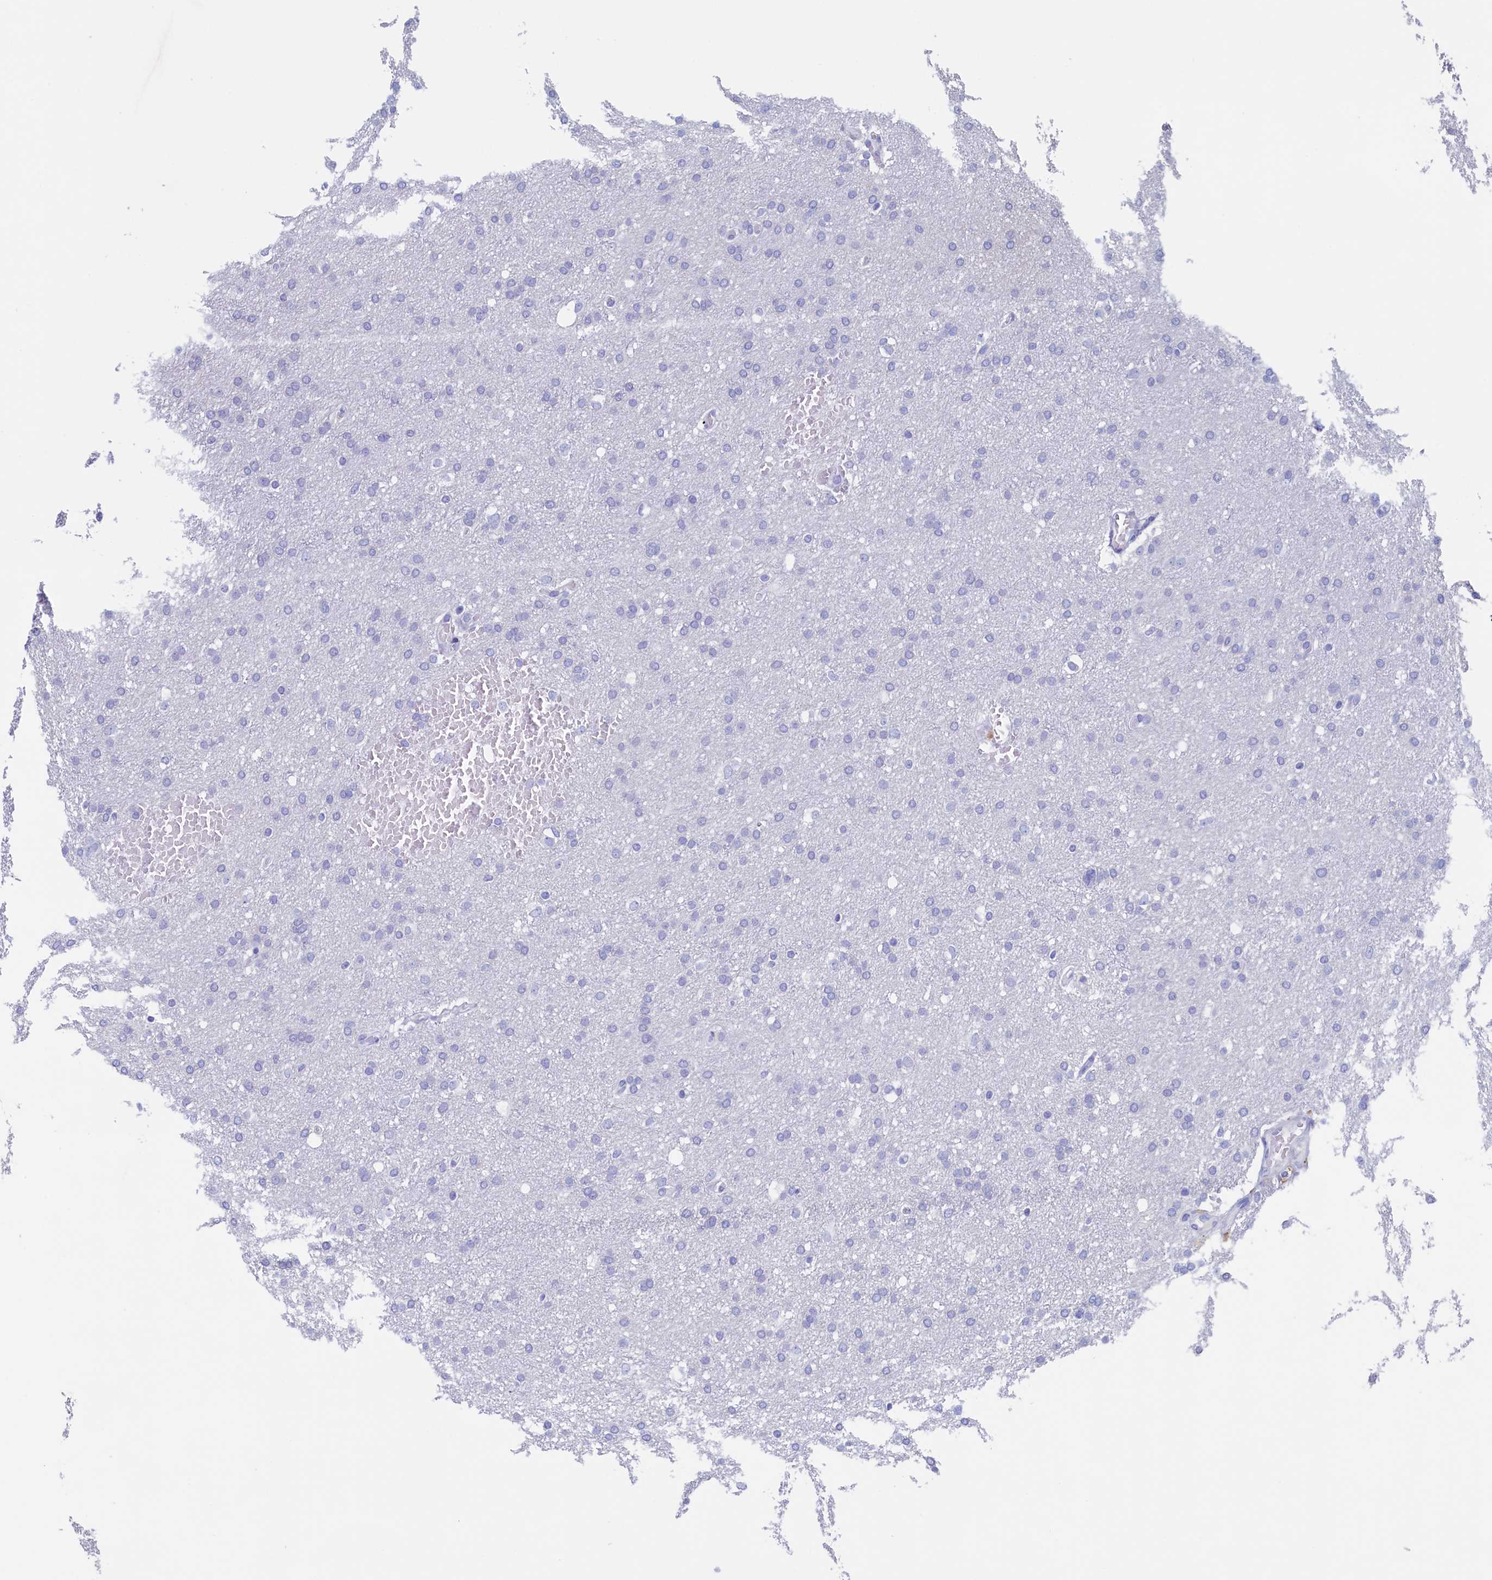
{"staining": {"intensity": "negative", "quantity": "none", "location": "none"}, "tissue": "glioma", "cell_type": "Tumor cells", "image_type": "cancer", "snomed": [{"axis": "morphology", "description": "Glioma, malignant, High grade"}, {"axis": "topography", "description": "Cerebral cortex"}], "caption": "Immunohistochemistry (IHC) histopathology image of glioma stained for a protein (brown), which demonstrates no expression in tumor cells. The staining was performed using DAB to visualize the protein expression in brown, while the nuclei were stained in blue with hematoxylin (Magnification: 20x).", "gene": "CBLIF", "patient": {"sex": "female", "age": 36}}